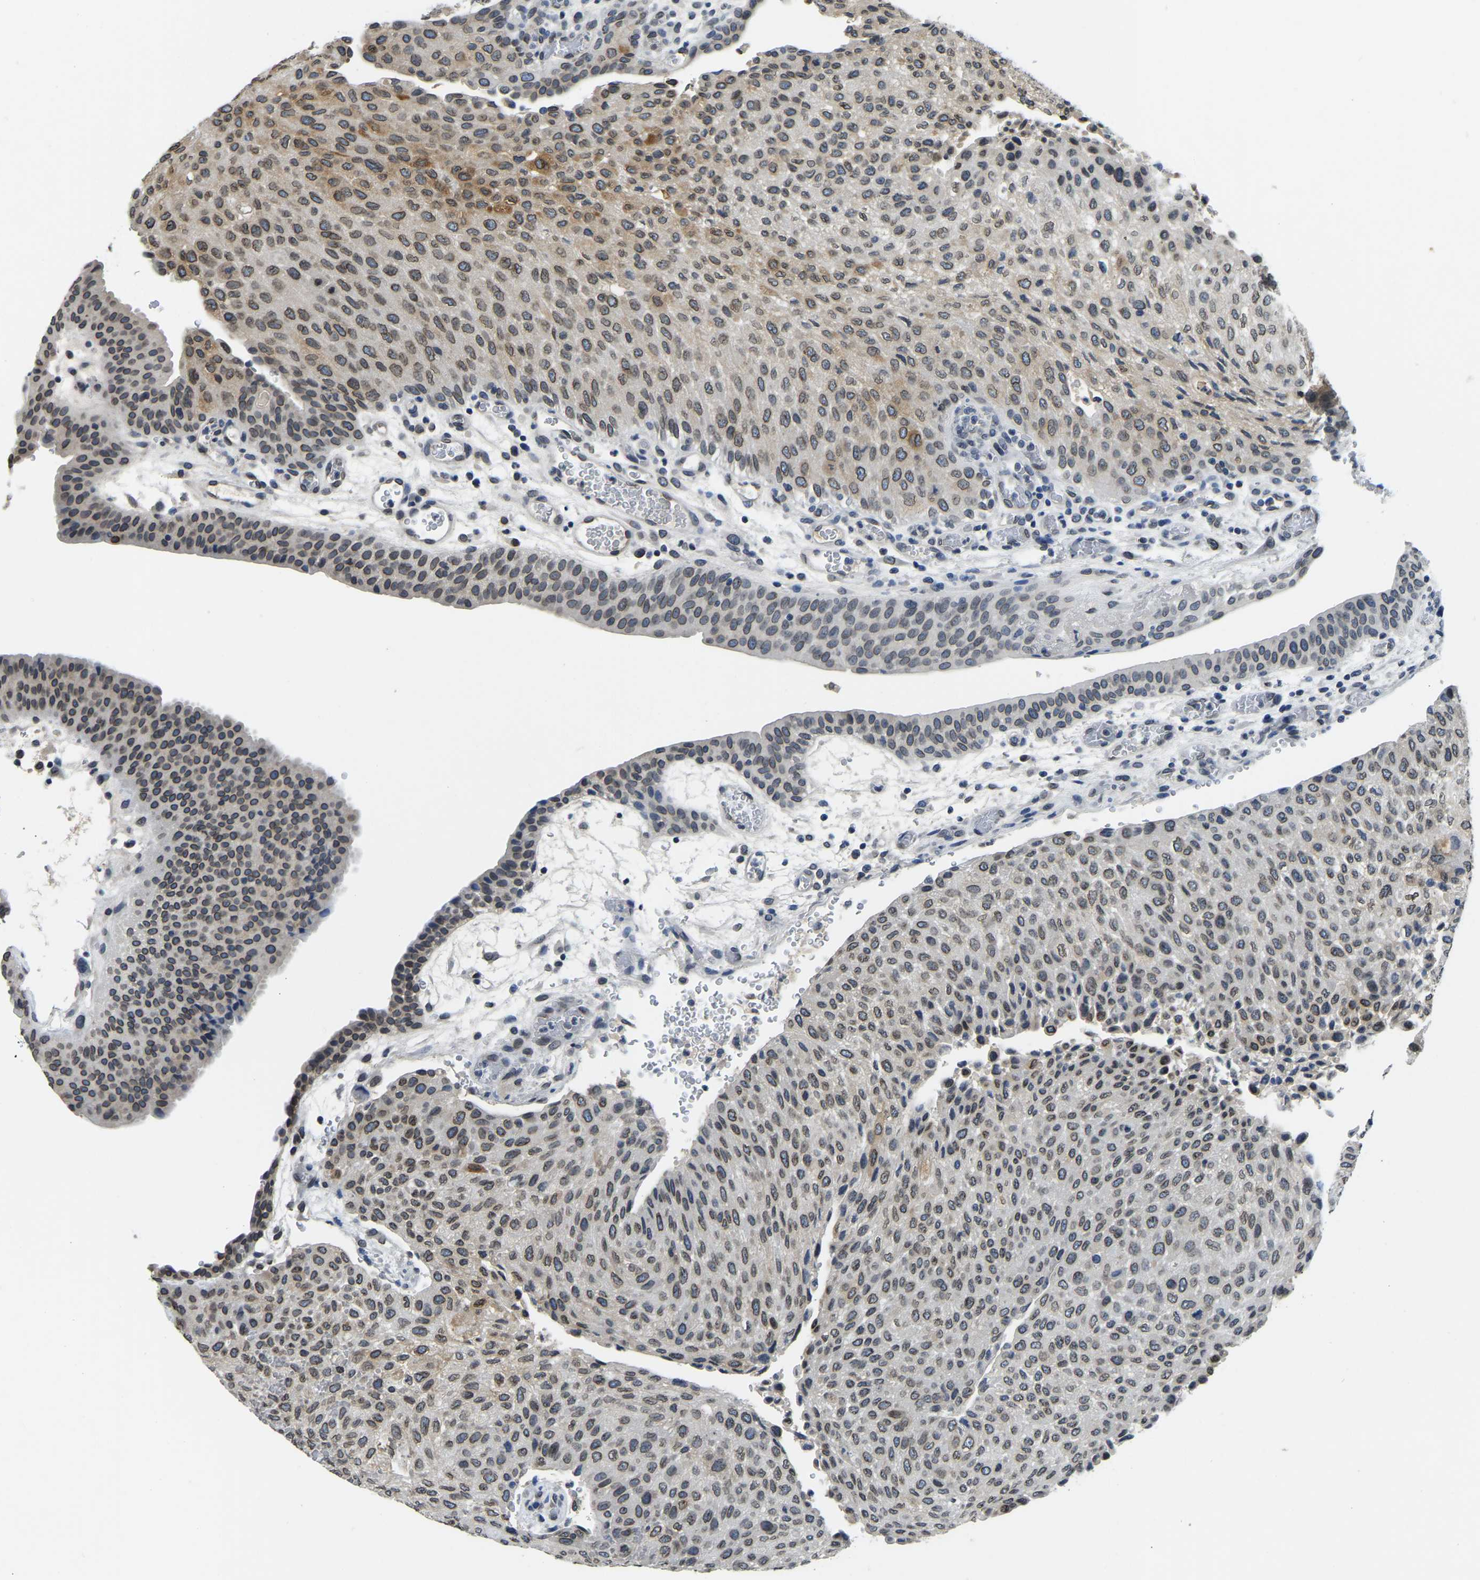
{"staining": {"intensity": "moderate", "quantity": ">75%", "location": "cytoplasmic/membranous,nuclear"}, "tissue": "urothelial cancer", "cell_type": "Tumor cells", "image_type": "cancer", "snomed": [{"axis": "morphology", "description": "Urothelial carcinoma, Low grade"}, {"axis": "morphology", "description": "Urothelial carcinoma, High grade"}, {"axis": "topography", "description": "Urinary bladder"}], "caption": "This histopathology image demonstrates immunohistochemistry staining of human urothelial cancer, with medium moderate cytoplasmic/membranous and nuclear staining in approximately >75% of tumor cells.", "gene": "RANBP2", "patient": {"sex": "male", "age": 35}}